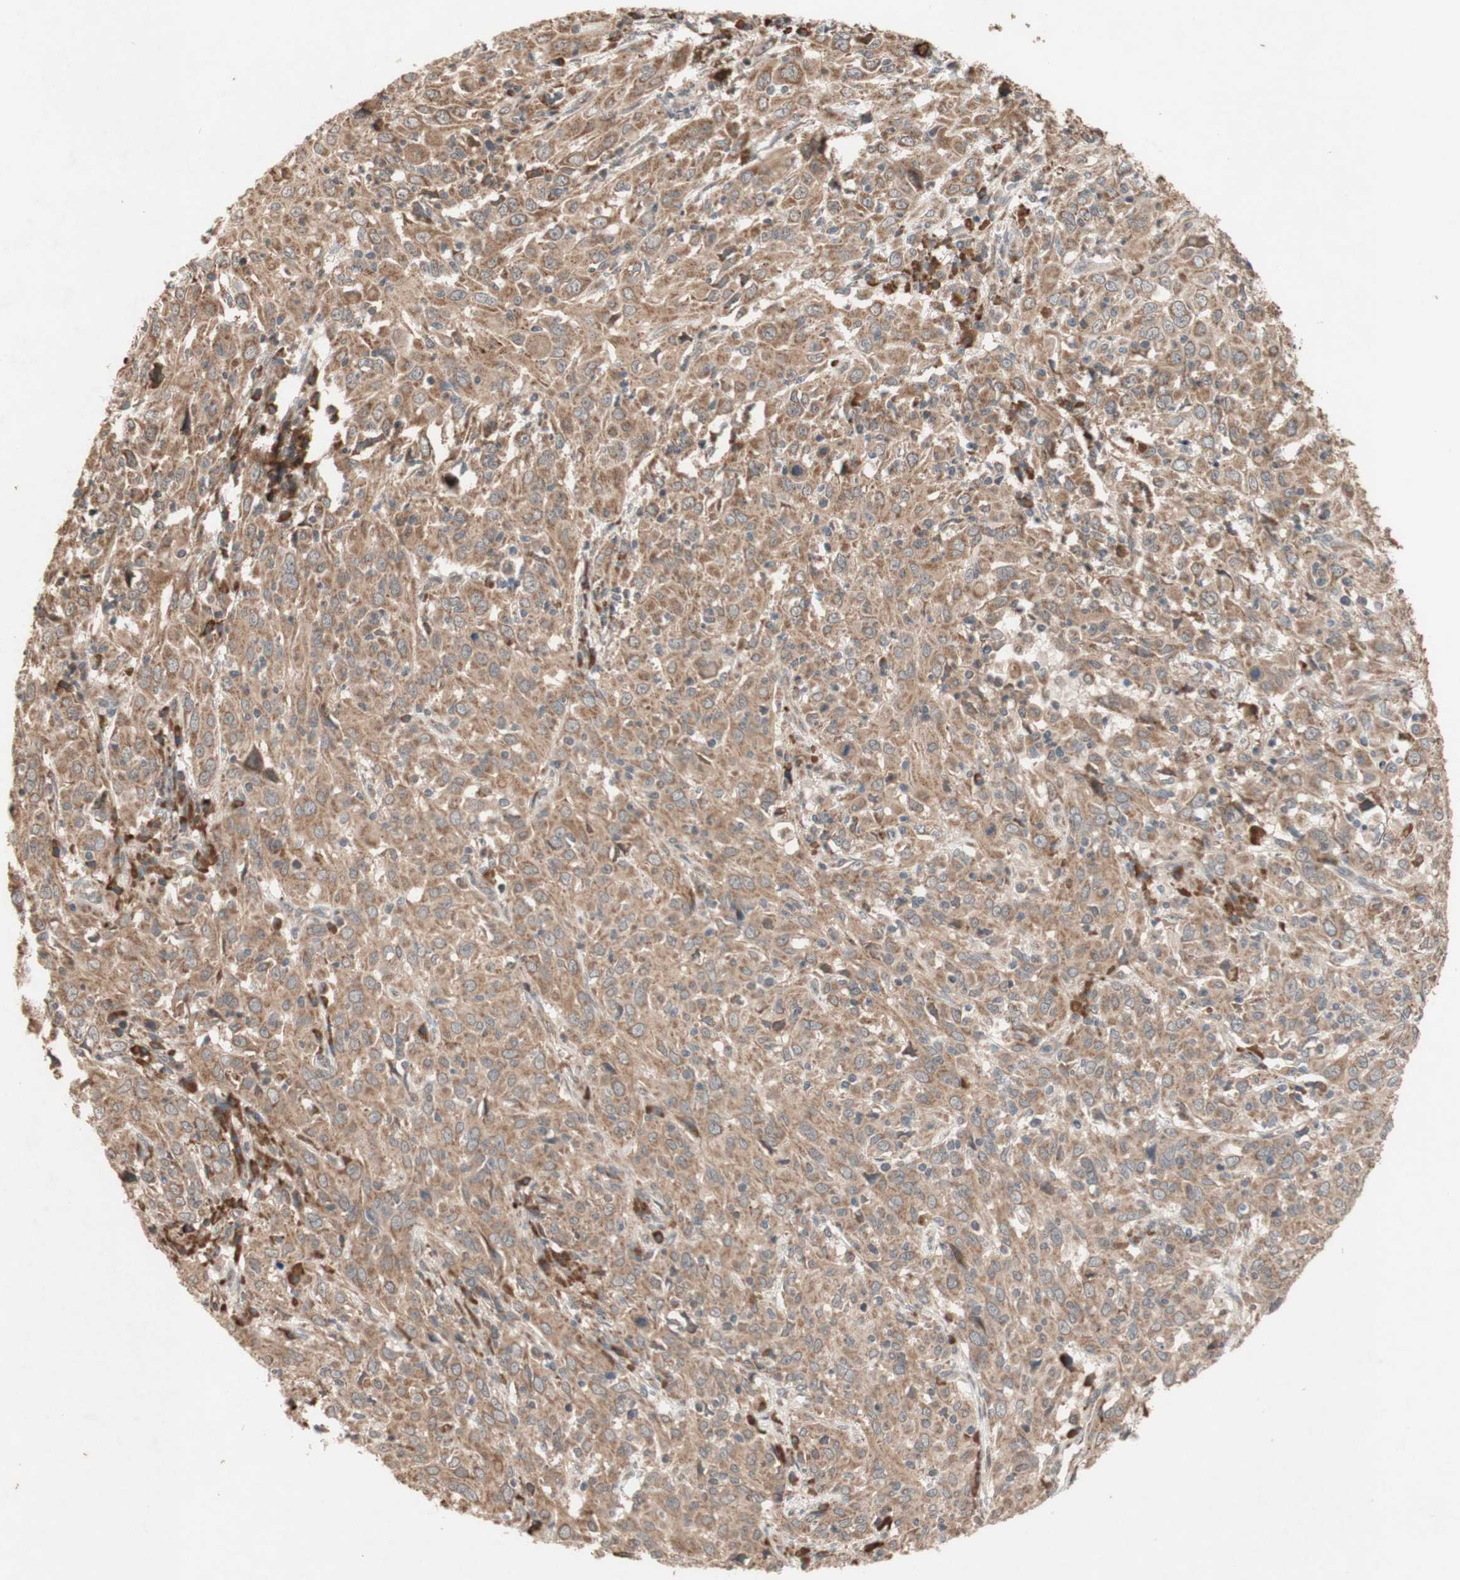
{"staining": {"intensity": "moderate", "quantity": ">75%", "location": "cytoplasmic/membranous"}, "tissue": "cervical cancer", "cell_type": "Tumor cells", "image_type": "cancer", "snomed": [{"axis": "morphology", "description": "Squamous cell carcinoma, NOS"}, {"axis": "topography", "description": "Cervix"}], "caption": "Cervical cancer (squamous cell carcinoma) tissue shows moderate cytoplasmic/membranous positivity in approximately >75% of tumor cells, visualized by immunohistochemistry.", "gene": "DDOST", "patient": {"sex": "female", "age": 46}}